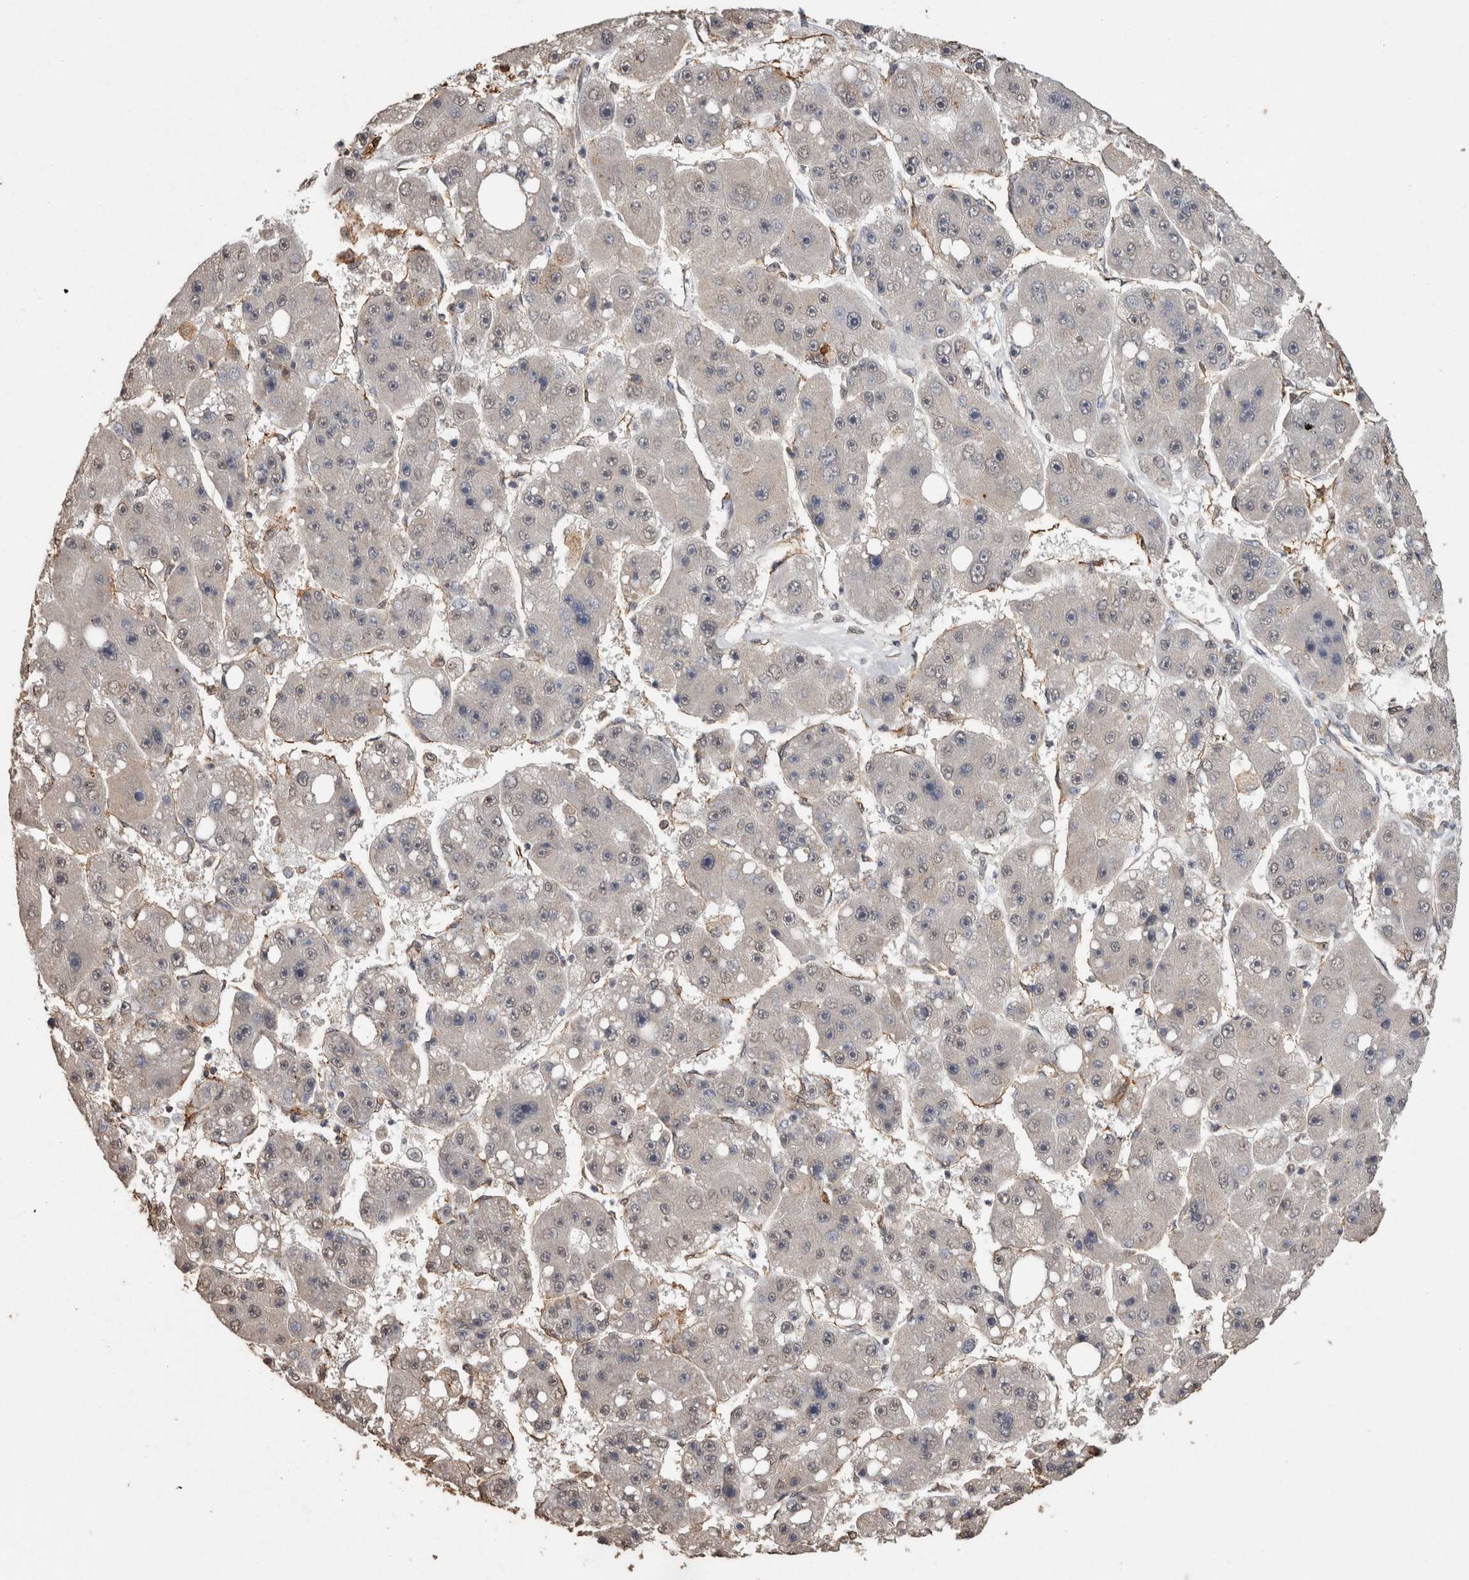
{"staining": {"intensity": "negative", "quantity": "none", "location": "none"}, "tissue": "liver cancer", "cell_type": "Tumor cells", "image_type": "cancer", "snomed": [{"axis": "morphology", "description": "Carcinoma, Hepatocellular, NOS"}, {"axis": "topography", "description": "Liver"}], "caption": "The immunohistochemistry (IHC) image has no significant expression in tumor cells of liver cancer (hepatocellular carcinoma) tissue.", "gene": "S100A10", "patient": {"sex": "female", "age": 61}}